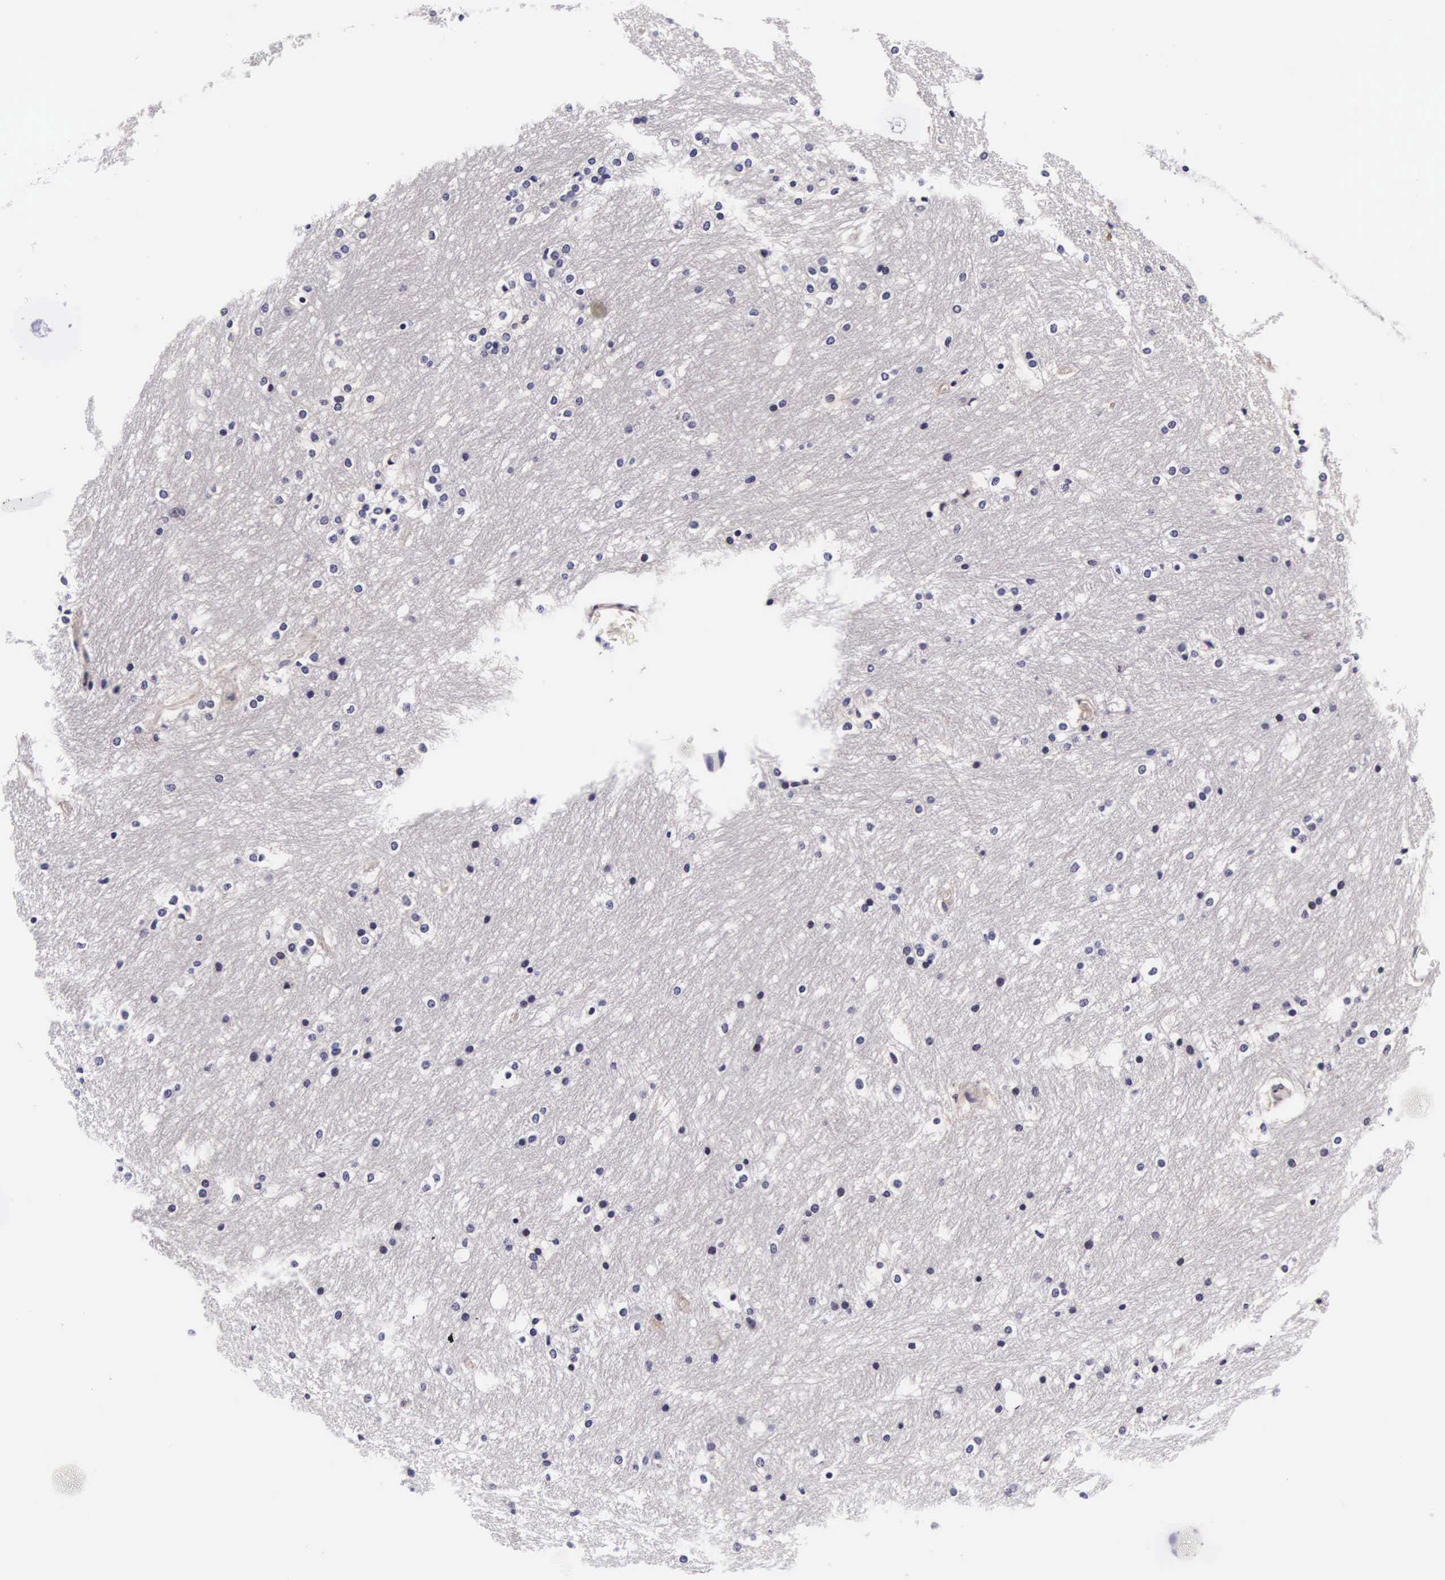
{"staining": {"intensity": "negative", "quantity": "none", "location": "none"}, "tissue": "caudate", "cell_type": "Glial cells", "image_type": "normal", "snomed": [{"axis": "morphology", "description": "Normal tissue, NOS"}, {"axis": "topography", "description": "Lateral ventricle wall"}], "caption": "The immunohistochemistry (IHC) histopathology image has no significant positivity in glial cells of caudate.", "gene": "PHETA2", "patient": {"sex": "female", "age": 19}}